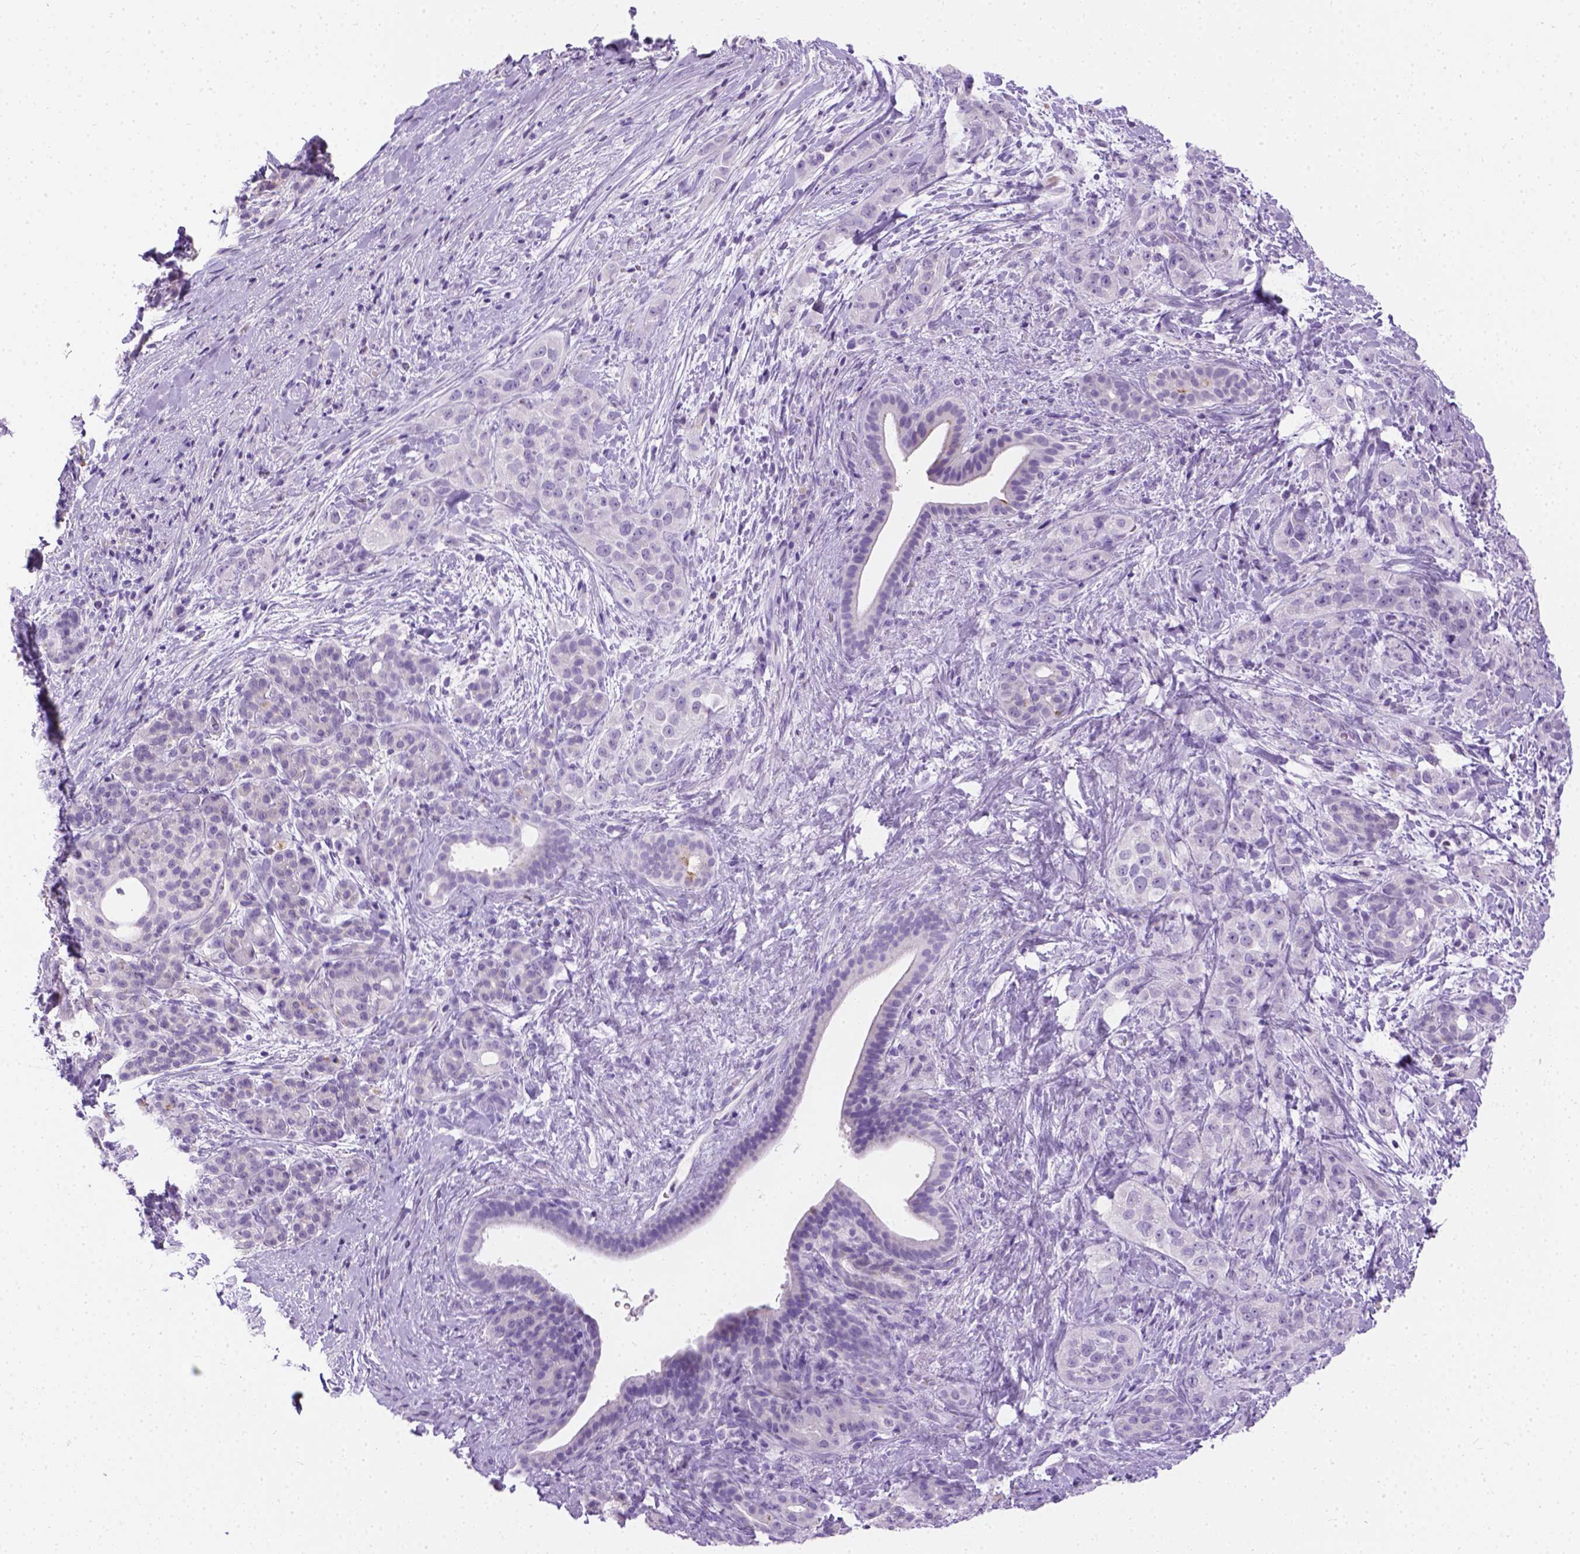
{"staining": {"intensity": "negative", "quantity": "none", "location": "none"}, "tissue": "pancreatic cancer", "cell_type": "Tumor cells", "image_type": "cancer", "snomed": [{"axis": "morphology", "description": "Adenocarcinoma, NOS"}, {"axis": "topography", "description": "Pancreas"}], "caption": "Micrograph shows no significant protein expression in tumor cells of pancreatic cancer.", "gene": "TMEM38A", "patient": {"sex": "male", "age": 44}}